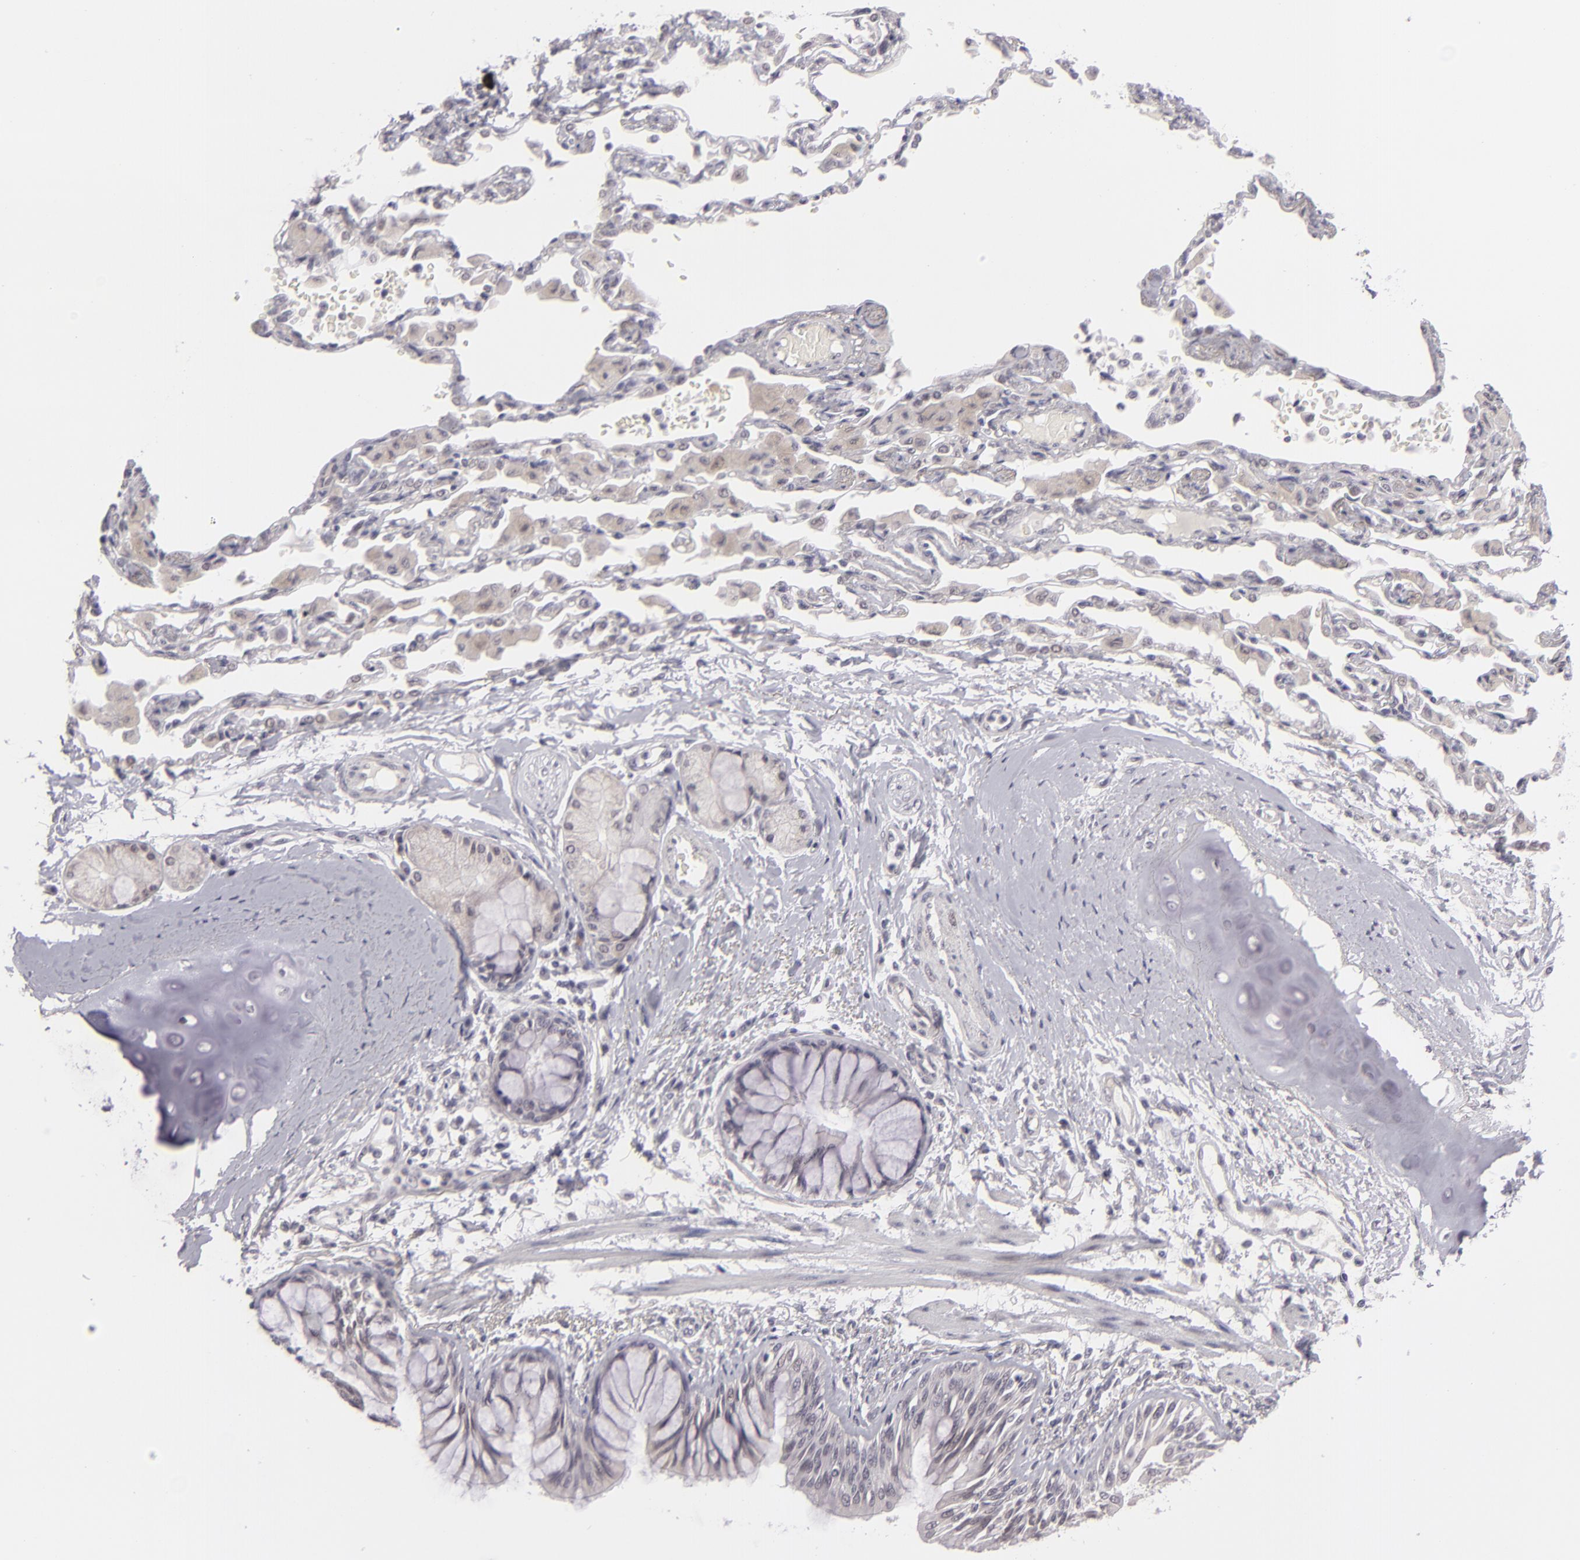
{"staining": {"intensity": "negative", "quantity": "none", "location": "none"}, "tissue": "bronchus", "cell_type": "Respiratory epithelial cells", "image_type": "normal", "snomed": [{"axis": "morphology", "description": "Normal tissue, NOS"}, {"axis": "topography", "description": "Cartilage tissue"}, {"axis": "topography", "description": "Bronchus"}, {"axis": "topography", "description": "Lung"}, {"axis": "topography", "description": "Peripheral nerve tissue"}], "caption": "Immunohistochemistry (IHC) of benign human bronchus displays no expression in respiratory epithelial cells.", "gene": "ZNF205", "patient": {"sex": "female", "age": 49}}